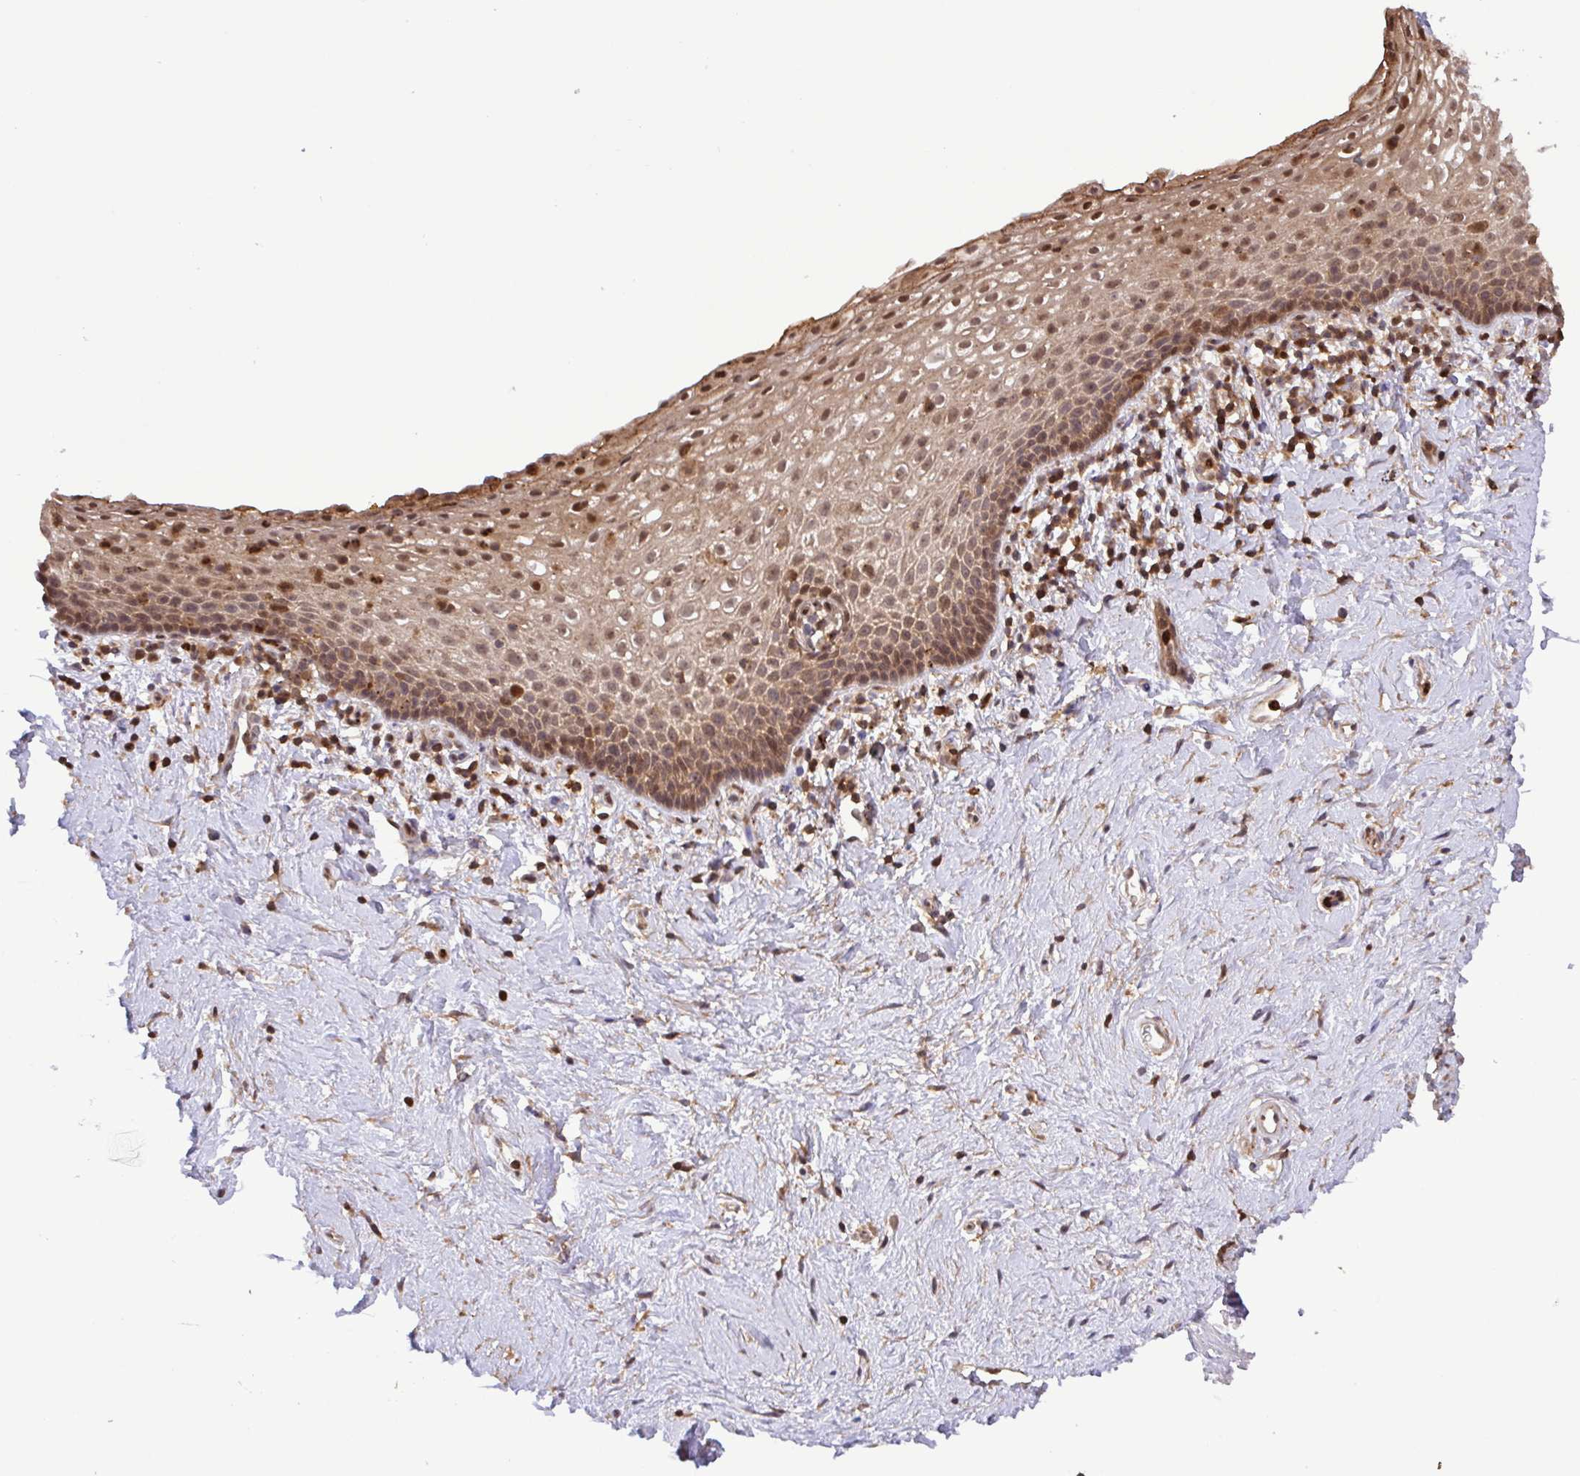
{"staining": {"intensity": "moderate", "quantity": ">75%", "location": "cytoplasmic/membranous,nuclear"}, "tissue": "vagina", "cell_type": "Squamous epithelial cells", "image_type": "normal", "snomed": [{"axis": "morphology", "description": "Normal tissue, NOS"}, {"axis": "topography", "description": "Vagina"}], "caption": "Protein expression analysis of benign human vagina reveals moderate cytoplasmic/membranous,nuclear expression in about >75% of squamous epithelial cells.", "gene": "CHMP1B", "patient": {"sex": "female", "age": 61}}